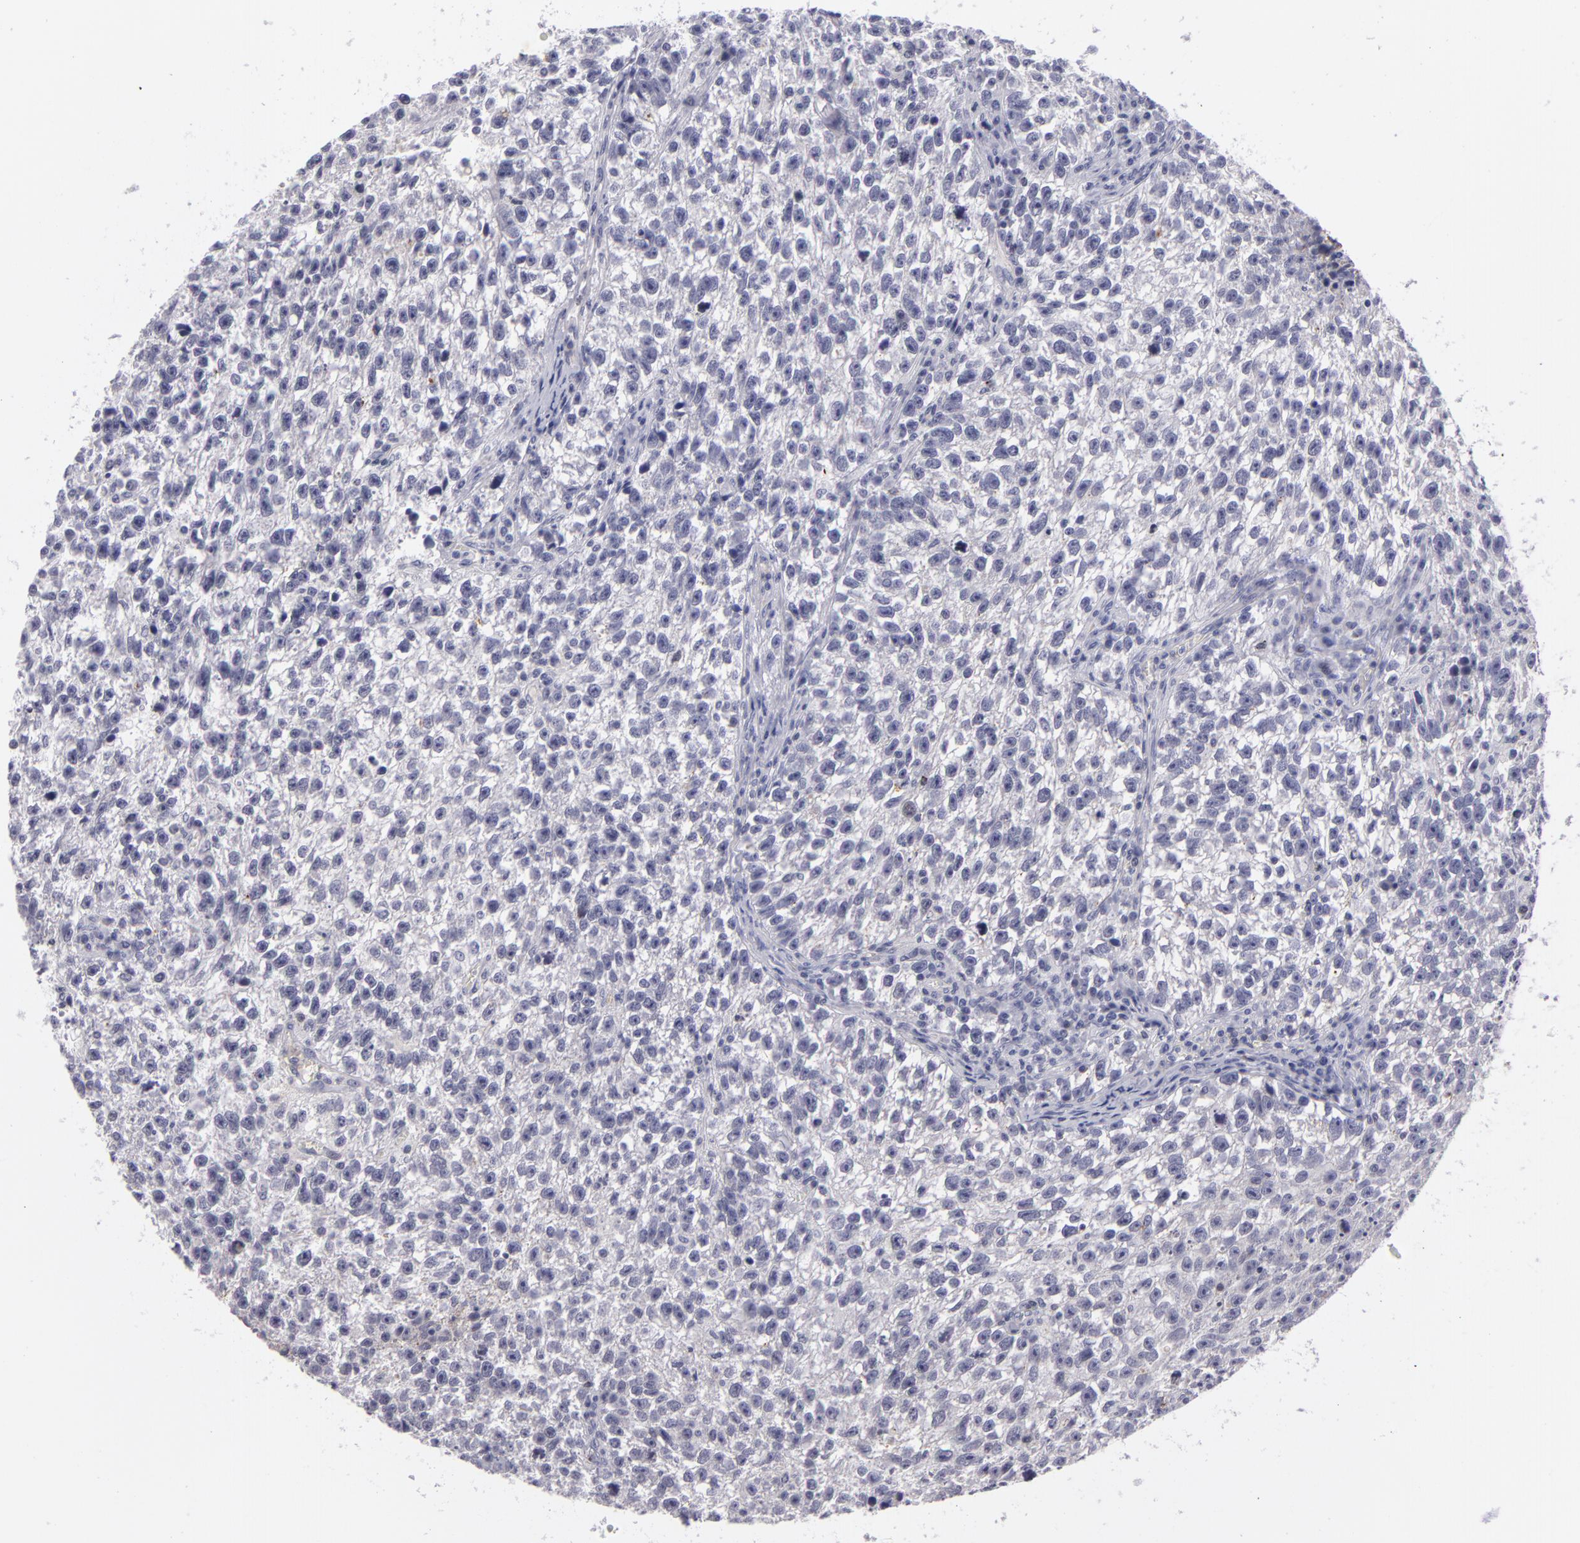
{"staining": {"intensity": "negative", "quantity": "none", "location": "none"}, "tissue": "testis cancer", "cell_type": "Tumor cells", "image_type": "cancer", "snomed": [{"axis": "morphology", "description": "Seminoma, NOS"}, {"axis": "topography", "description": "Testis"}], "caption": "Immunohistochemistry (IHC) photomicrograph of seminoma (testis) stained for a protein (brown), which reveals no positivity in tumor cells.", "gene": "CTNNB1", "patient": {"sex": "male", "age": 38}}